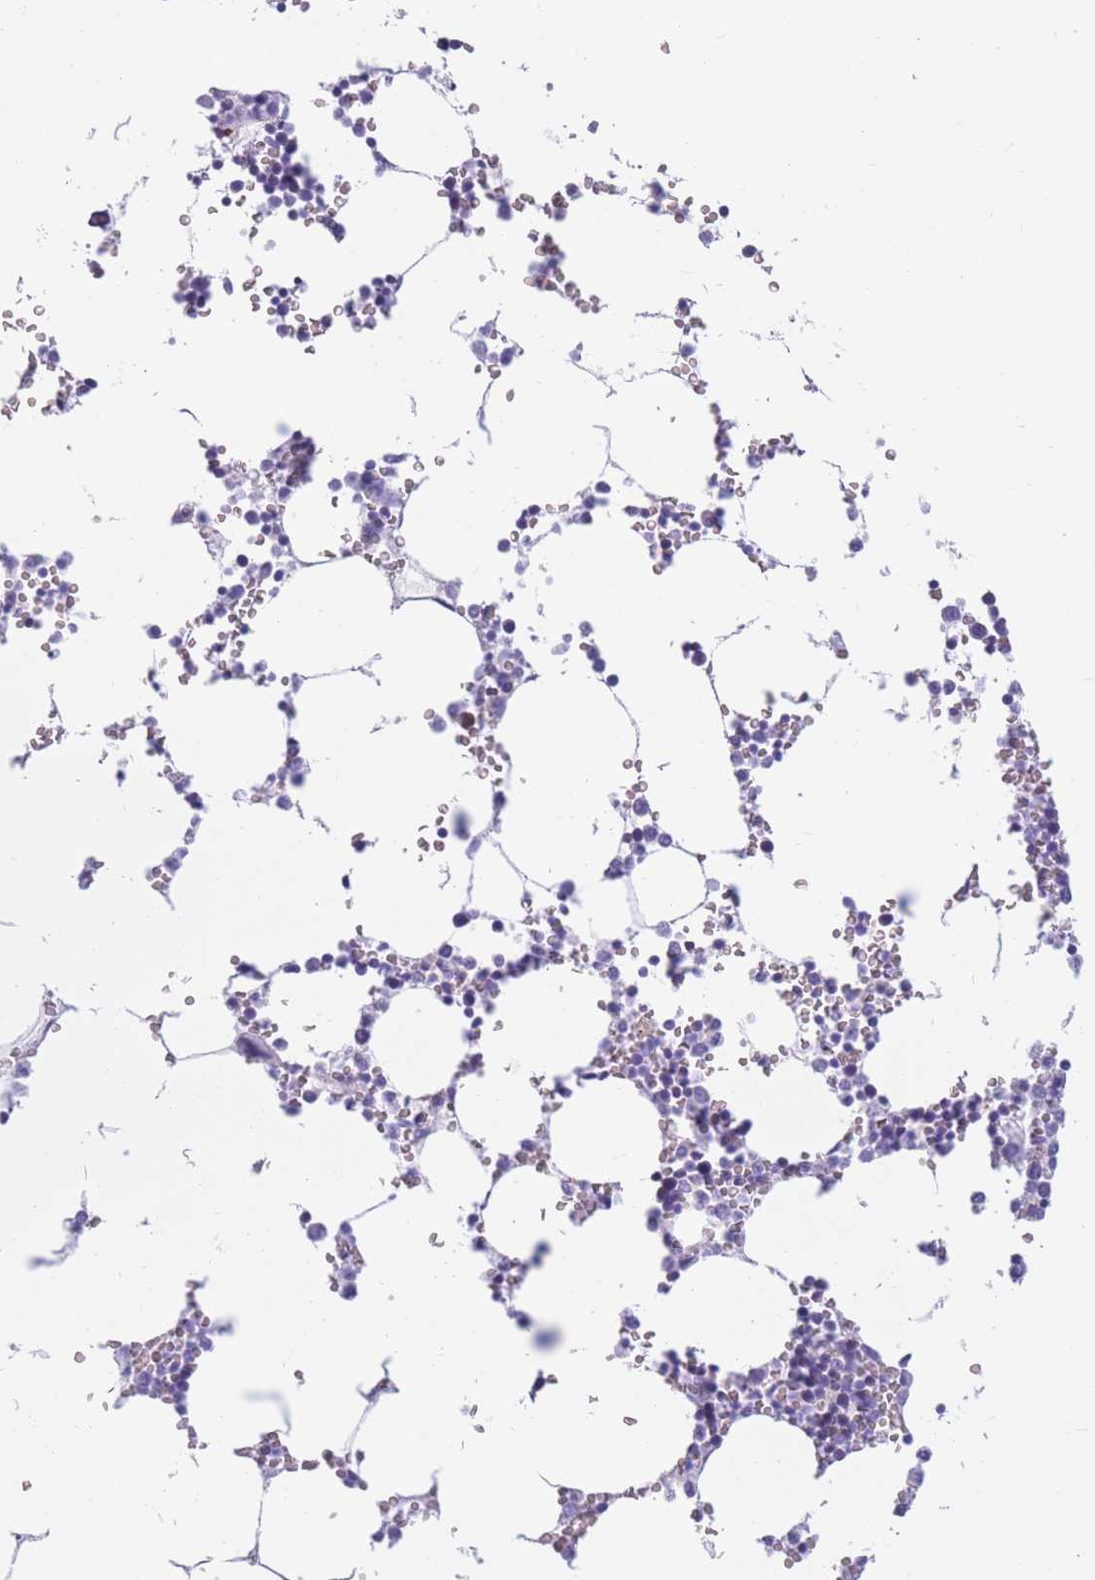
{"staining": {"intensity": "negative", "quantity": "none", "location": "none"}, "tissue": "bone marrow", "cell_type": "Hematopoietic cells", "image_type": "normal", "snomed": [{"axis": "morphology", "description": "Normal tissue, NOS"}, {"axis": "topography", "description": "Bone marrow"}], "caption": "A high-resolution histopathology image shows immunohistochemistry (IHC) staining of unremarkable bone marrow, which exhibits no significant staining in hematopoietic cells. (Stains: DAB (3,3'-diaminobenzidine) immunohistochemistry with hematoxylin counter stain, Microscopy: brightfield microscopy at high magnification).", "gene": "COL27A1", "patient": {"sex": "female", "age": 64}}